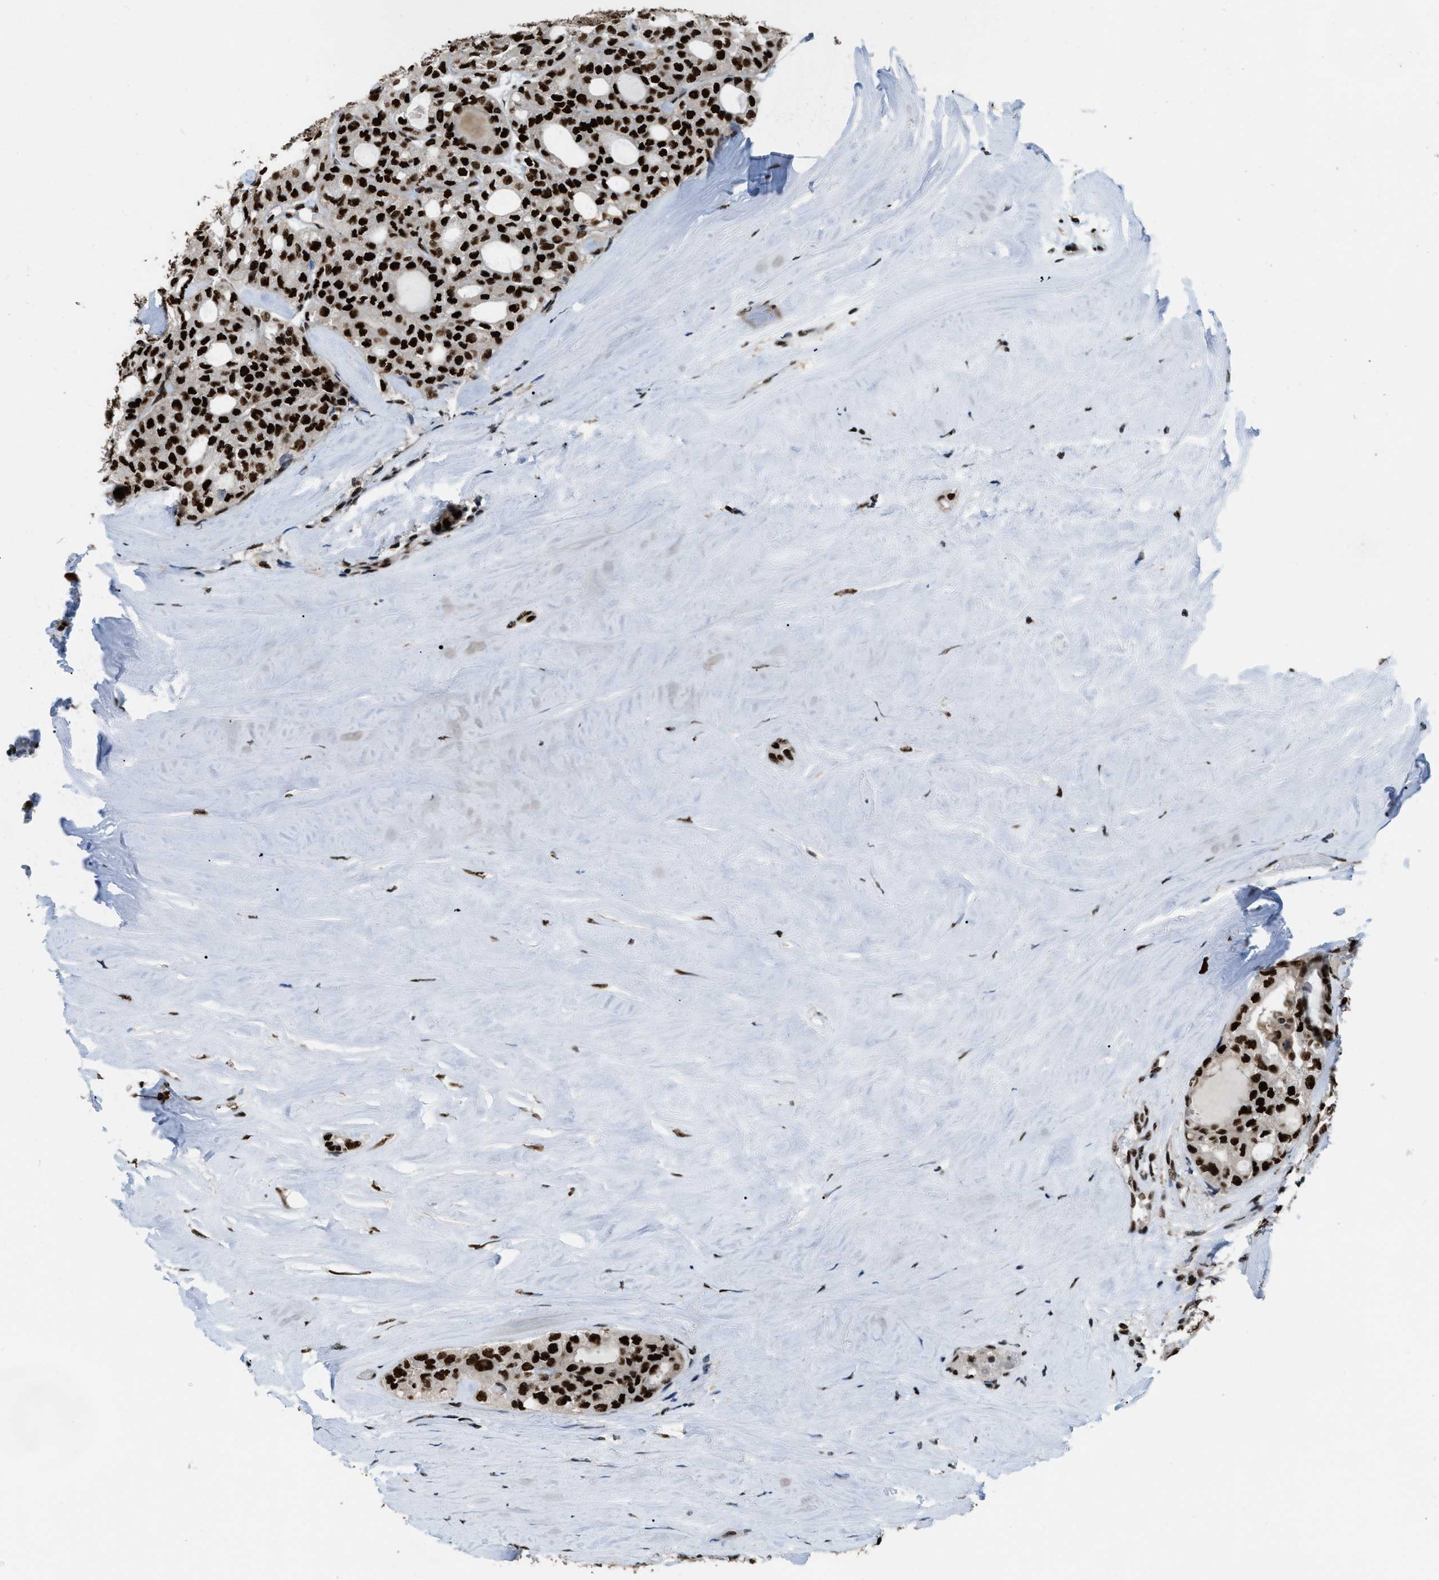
{"staining": {"intensity": "strong", "quantity": ">75%", "location": "cytoplasmic/membranous,nuclear"}, "tissue": "thyroid cancer", "cell_type": "Tumor cells", "image_type": "cancer", "snomed": [{"axis": "morphology", "description": "Follicular adenoma carcinoma, NOS"}, {"axis": "topography", "description": "Thyroid gland"}], "caption": "A histopathology image of human thyroid cancer (follicular adenoma carcinoma) stained for a protein shows strong cytoplasmic/membranous and nuclear brown staining in tumor cells.", "gene": "NUMA1", "patient": {"sex": "male", "age": 75}}